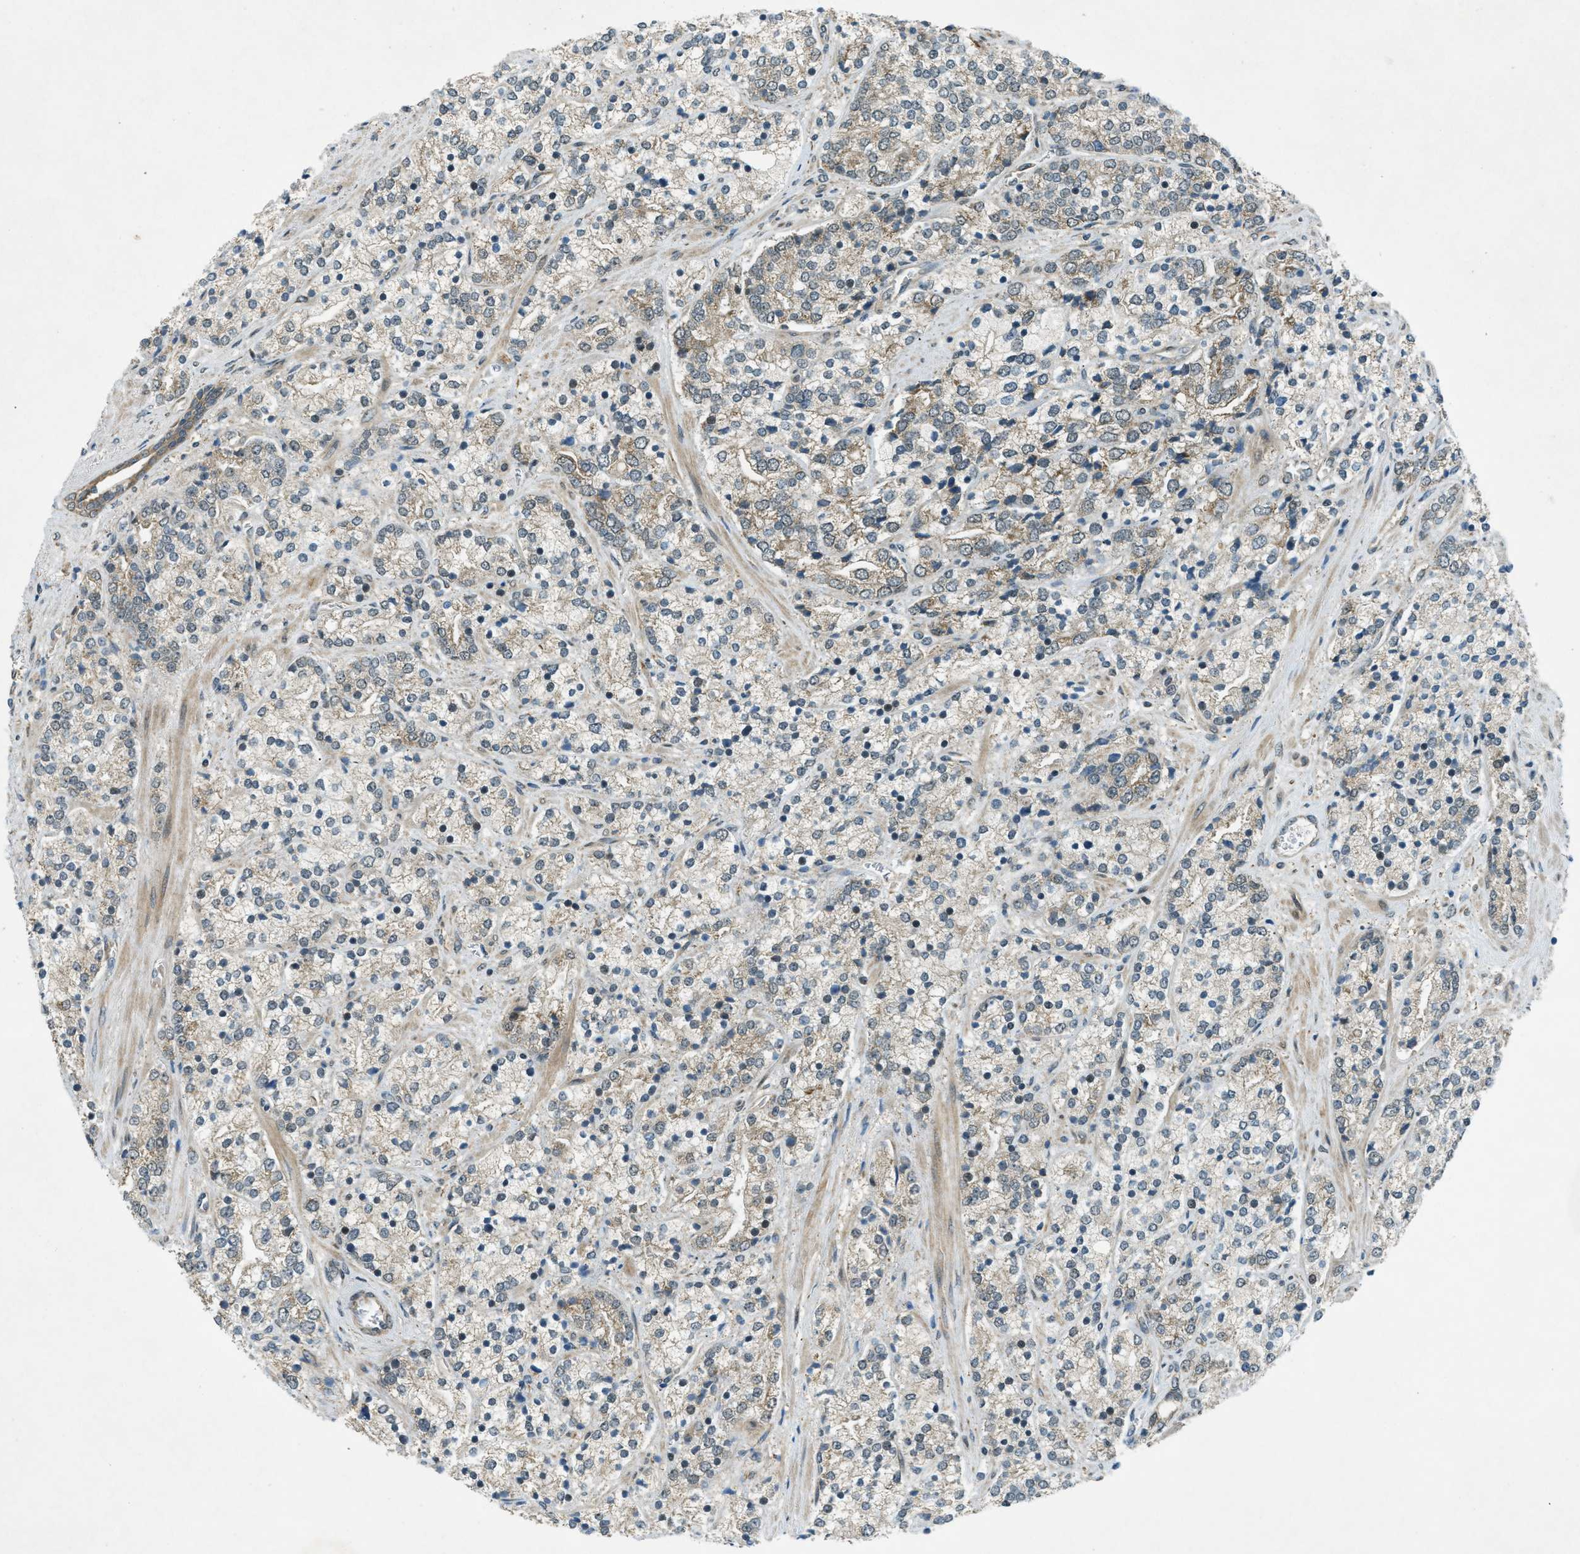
{"staining": {"intensity": "weak", "quantity": "<25%", "location": "cytoplasmic/membranous"}, "tissue": "prostate cancer", "cell_type": "Tumor cells", "image_type": "cancer", "snomed": [{"axis": "morphology", "description": "Adenocarcinoma, High grade"}, {"axis": "topography", "description": "Prostate"}], "caption": "Human prostate cancer stained for a protein using IHC shows no staining in tumor cells.", "gene": "EIF2AK3", "patient": {"sex": "male", "age": 71}}